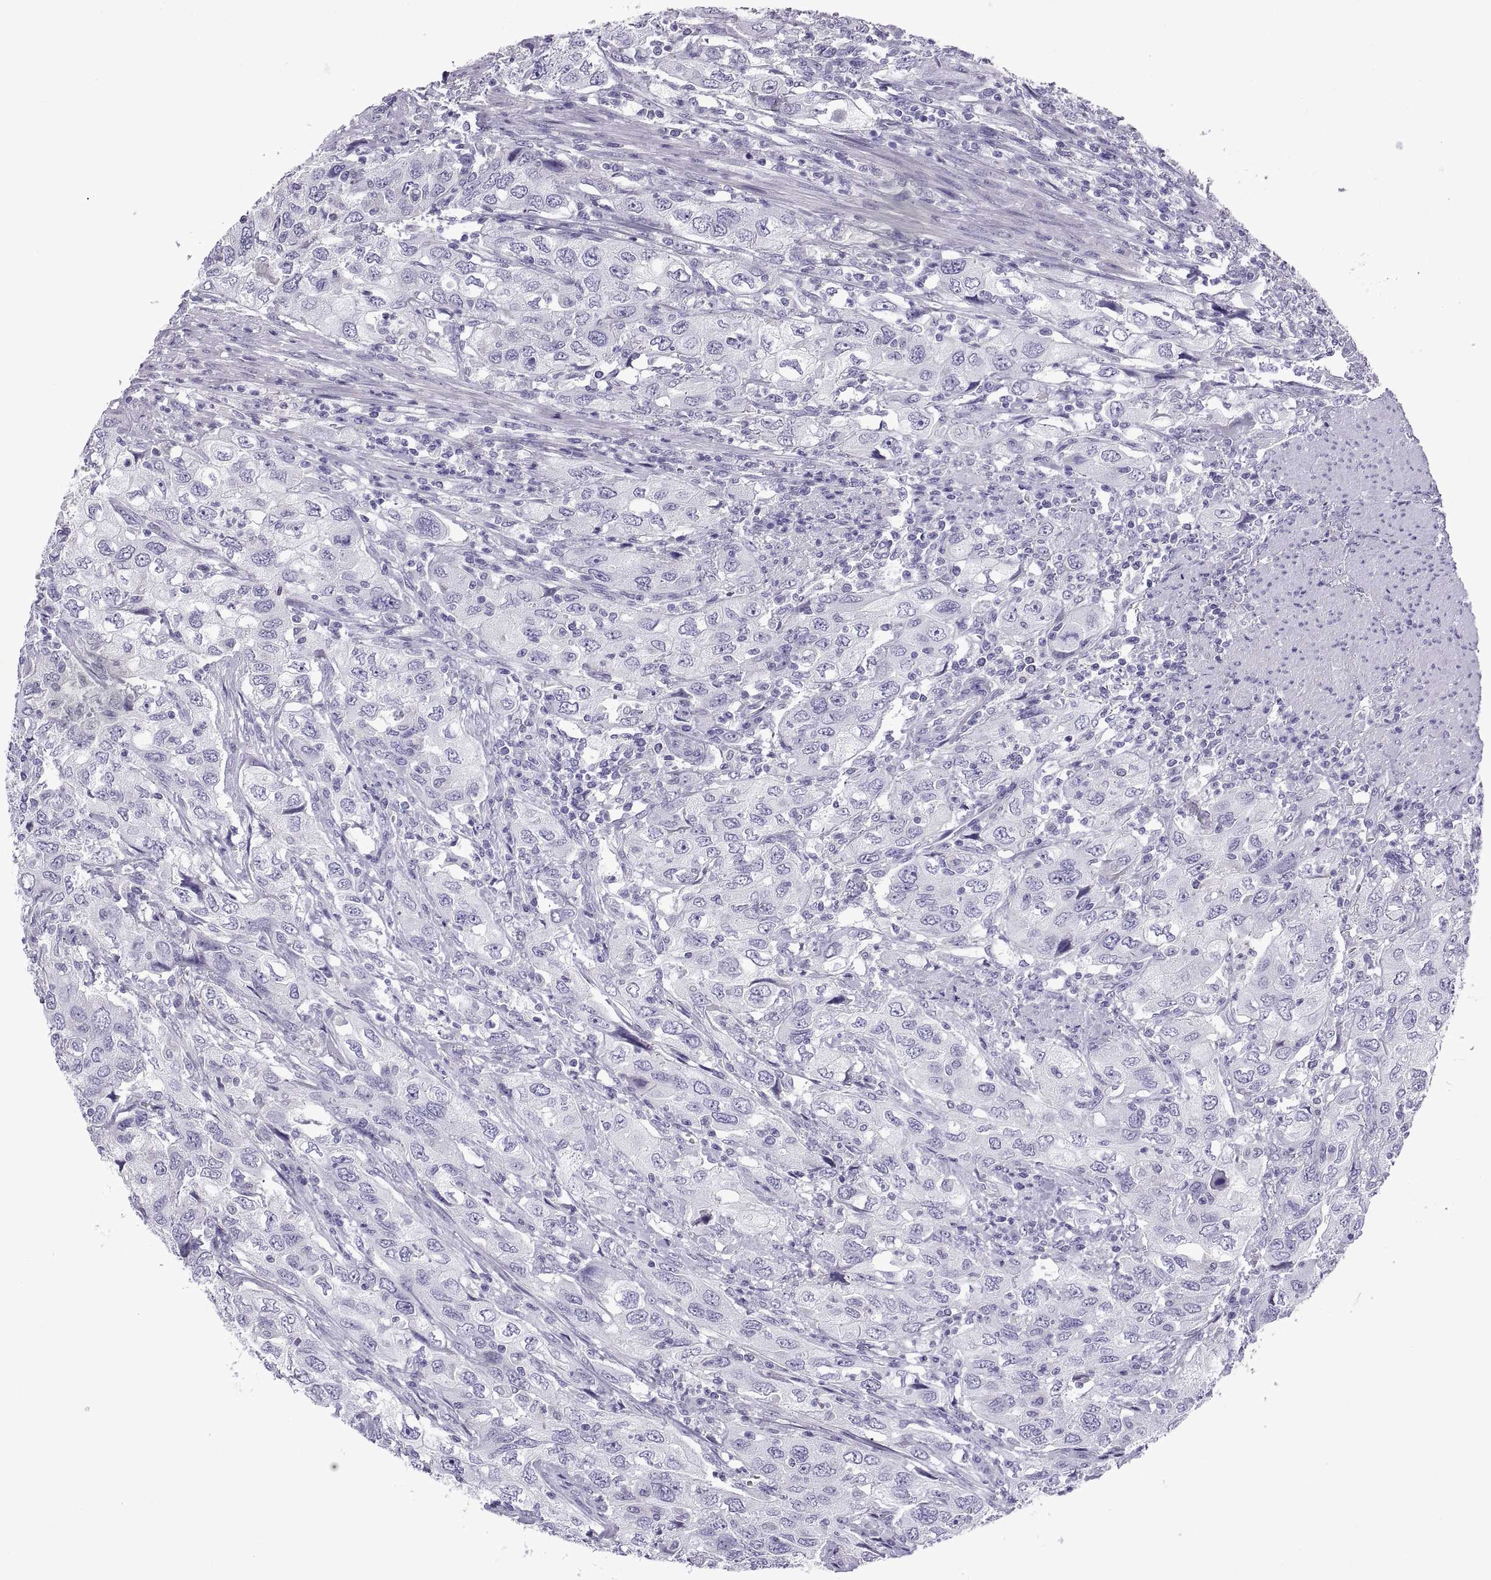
{"staining": {"intensity": "negative", "quantity": "none", "location": "none"}, "tissue": "urothelial cancer", "cell_type": "Tumor cells", "image_type": "cancer", "snomed": [{"axis": "morphology", "description": "Urothelial carcinoma, High grade"}, {"axis": "topography", "description": "Urinary bladder"}], "caption": "A photomicrograph of human high-grade urothelial carcinoma is negative for staining in tumor cells.", "gene": "SPDYE1", "patient": {"sex": "male", "age": 76}}